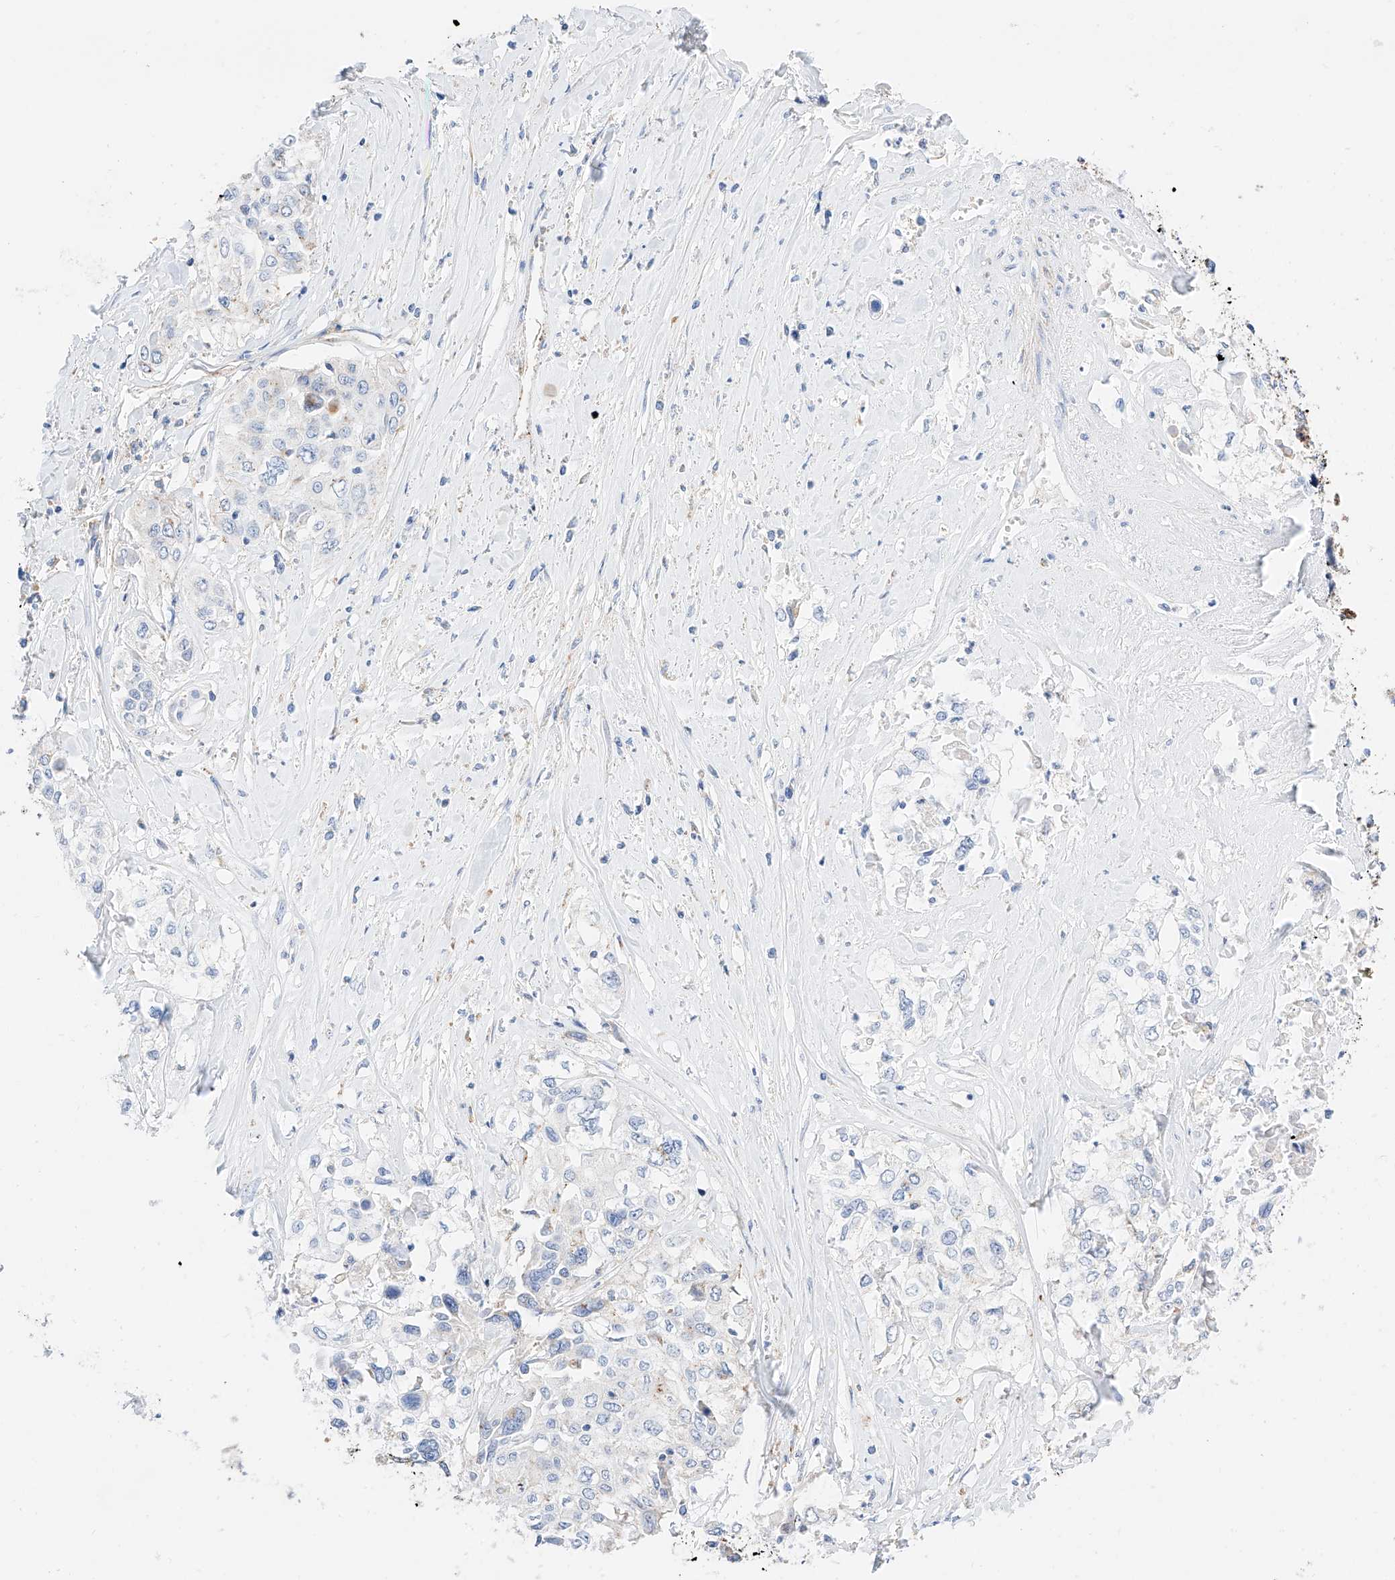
{"staining": {"intensity": "negative", "quantity": "none", "location": "none"}, "tissue": "cervical cancer", "cell_type": "Tumor cells", "image_type": "cancer", "snomed": [{"axis": "morphology", "description": "Squamous cell carcinoma, NOS"}, {"axis": "topography", "description": "Cervix"}], "caption": "The micrograph exhibits no significant staining in tumor cells of cervical squamous cell carcinoma.", "gene": "C6orf62", "patient": {"sex": "female", "age": 31}}